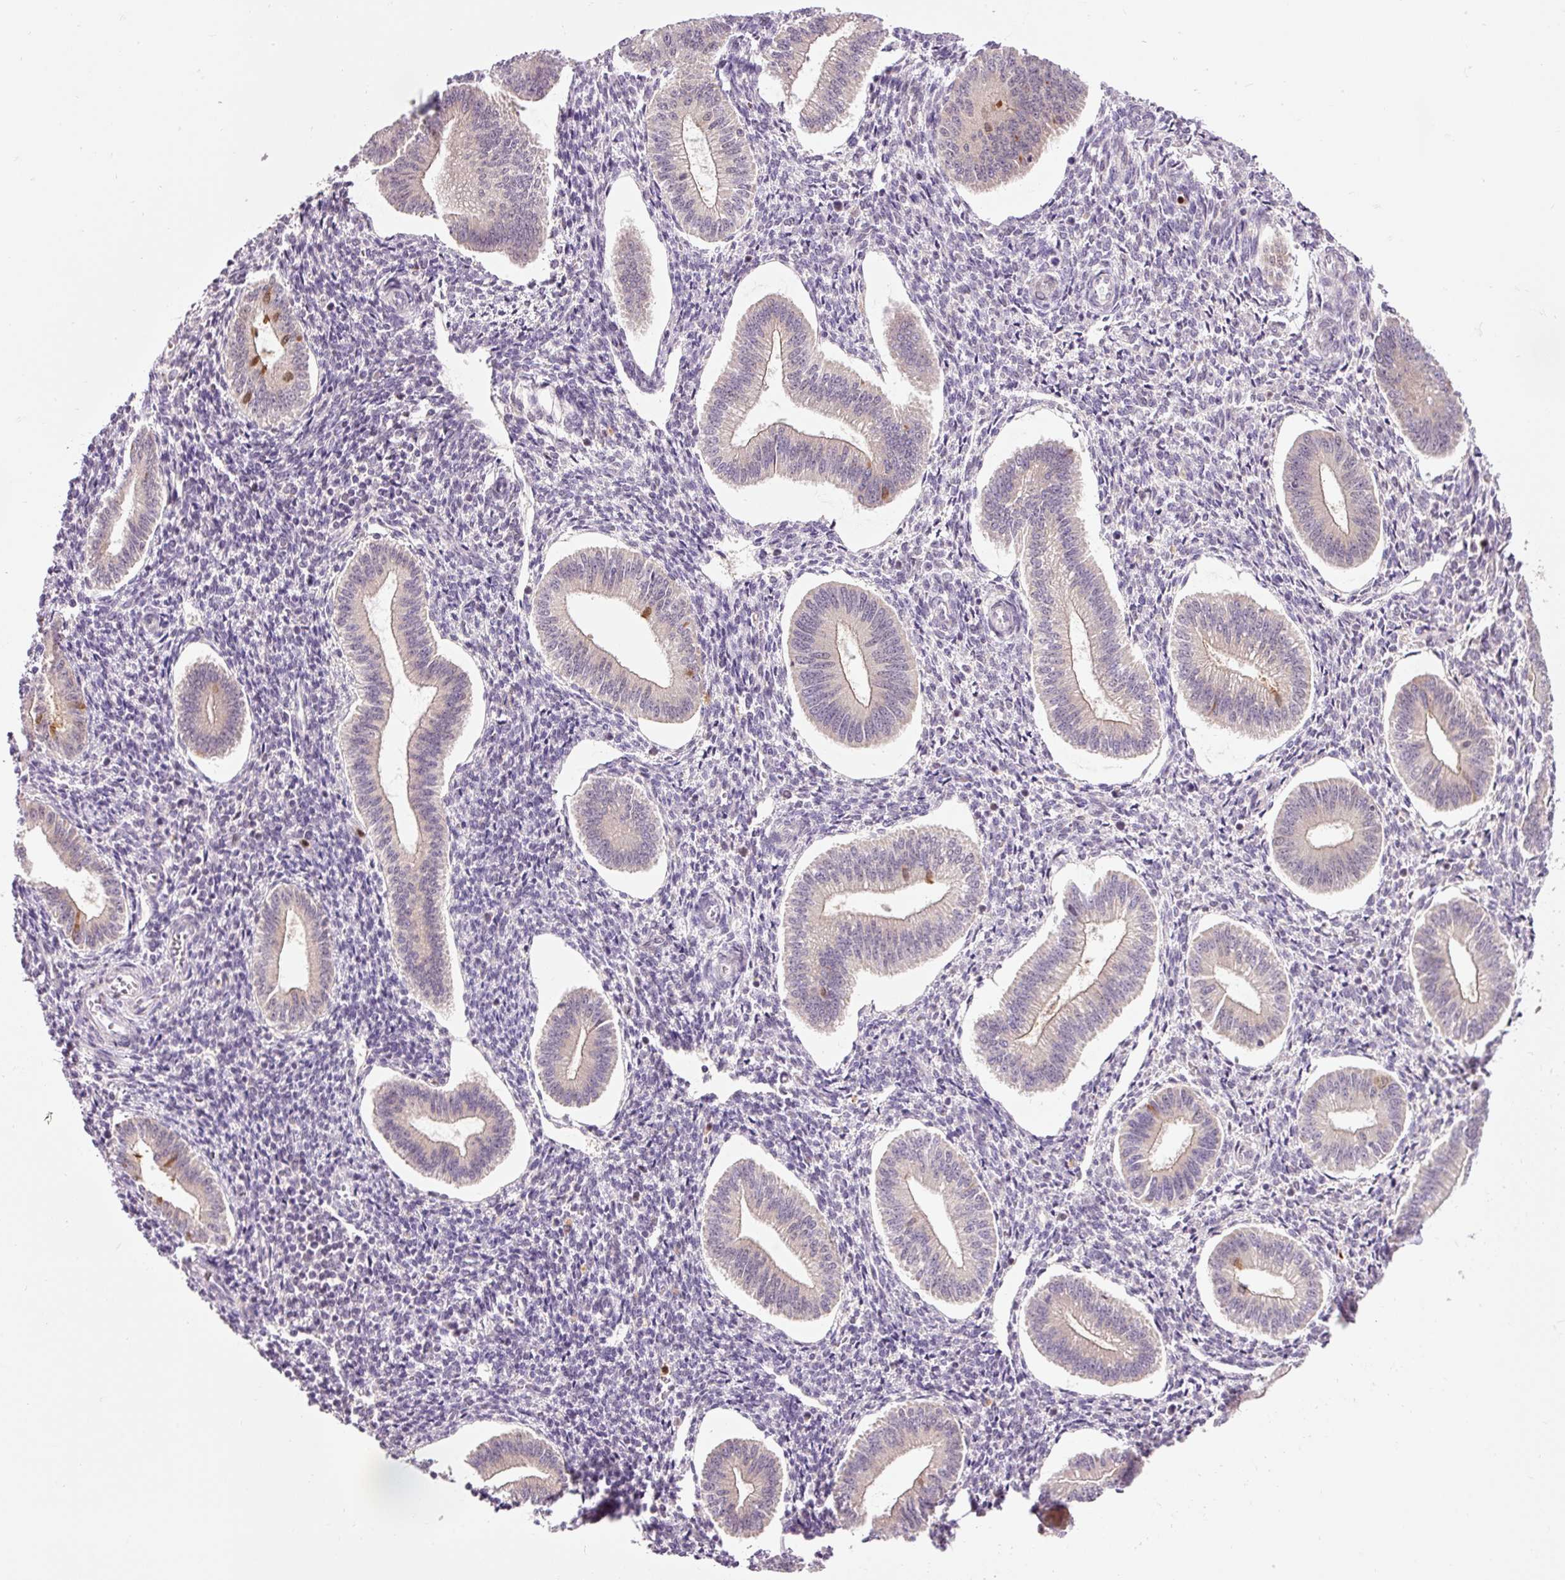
{"staining": {"intensity": "negative", "quantity": "none", "location": "none"}, "tissue": "endometrium", "cell_type": "Cells in endometrial stroma", "image_type": "normal", "snomed": [{"axis": "morphology", "description": "Normal tissue, NOS"}, {"axis": "topography", "description": "Endometrium"}], "caption": "This is a micrograph of immunohistochemistry (IHC) staining of normal endometrium, which shows no staining in cells in endometrial stroma.", "gene": "PRDX5", "patient": {"sex": "female", "age": 34}}